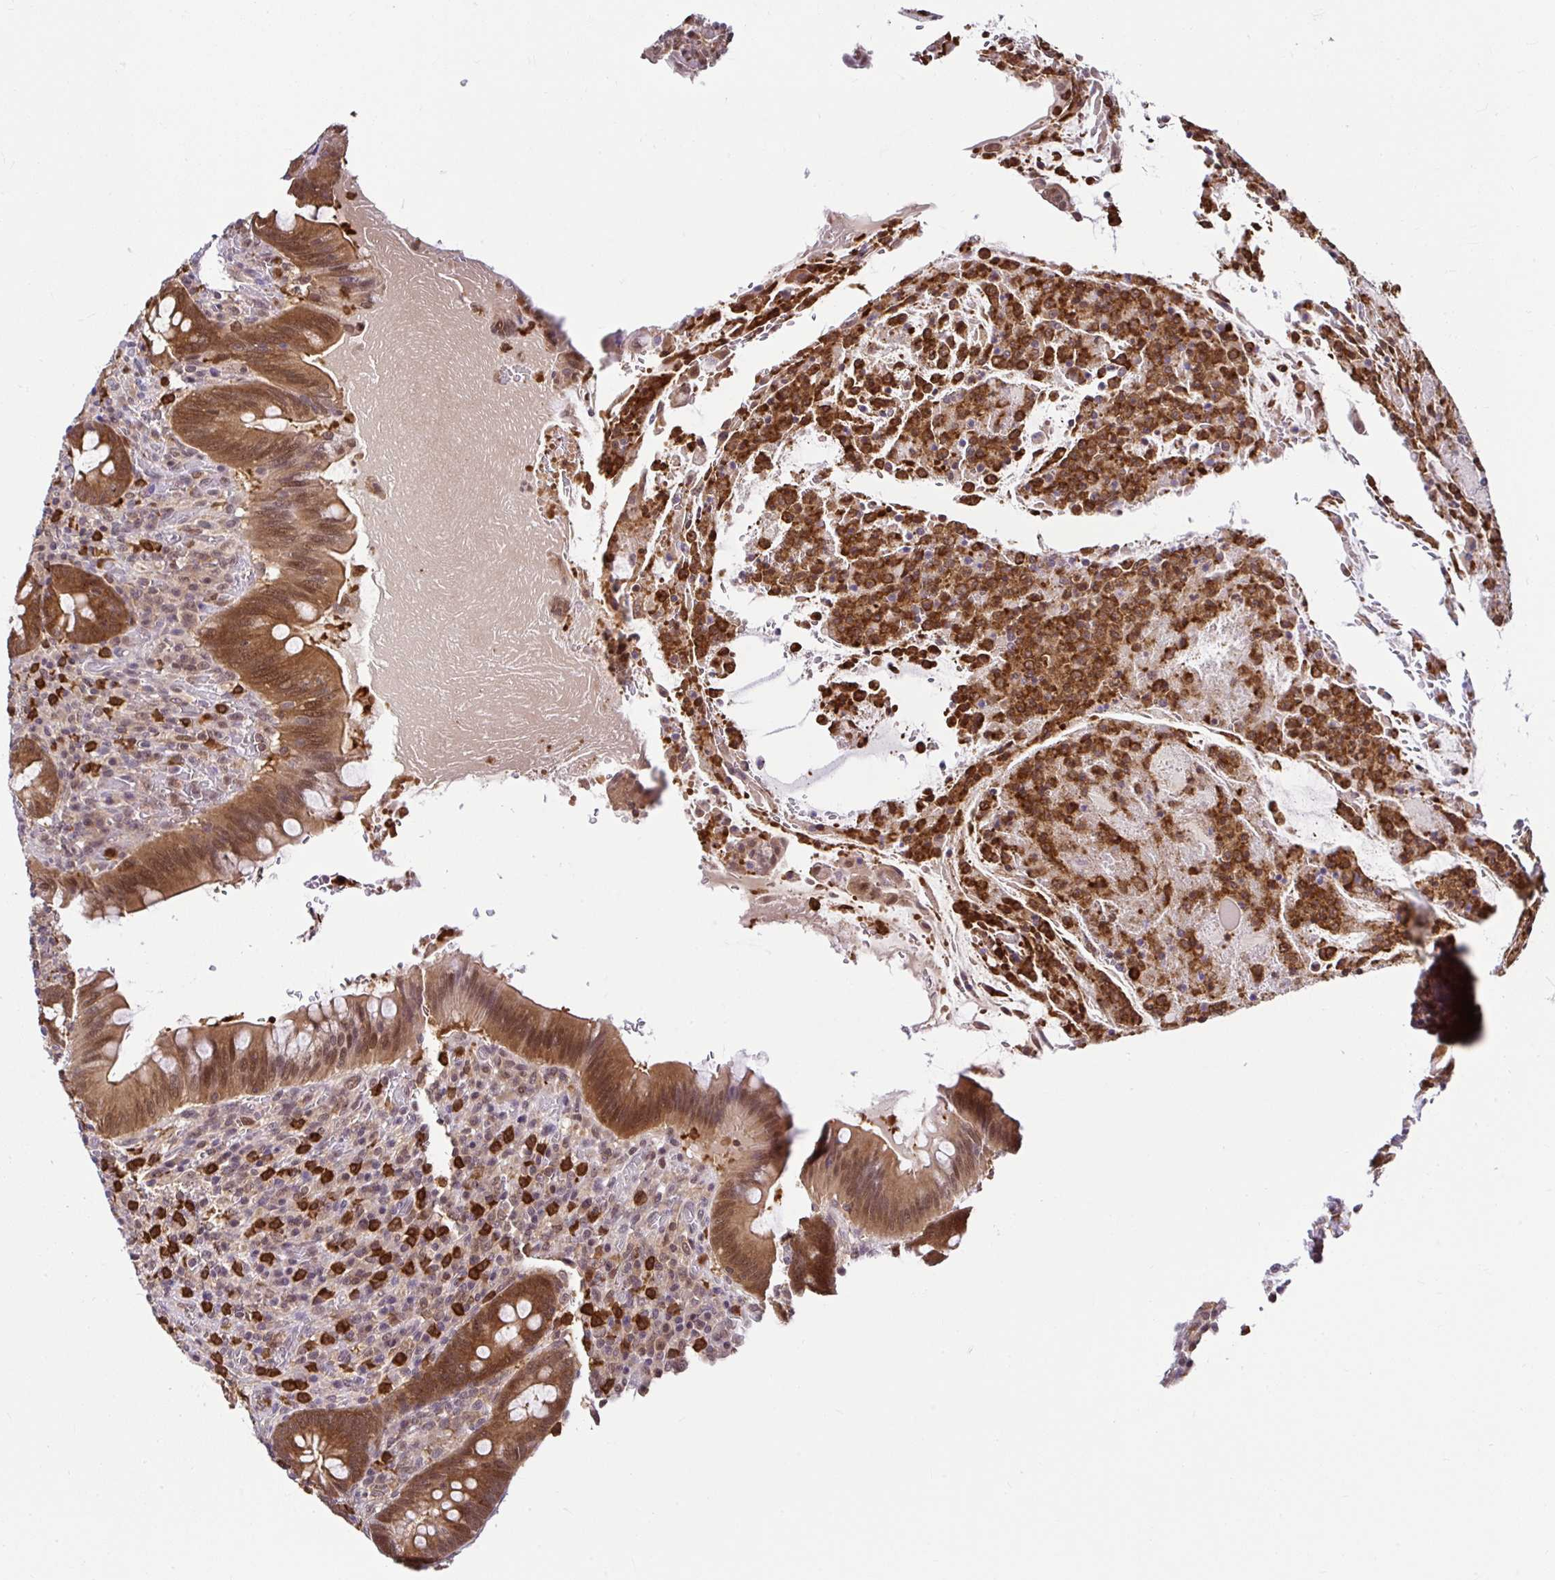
{"staining": {"intensity": "moderate", "quantity": ">75%", "location": "cytoplasmic/membranous,nuclear"}, "tissue": "appendix", "cell_type": "Glandular cells", "image_type": "normal", "snomed": [{"axis": "morphology", "description": "Normal tissue, NOS"}, {"axis": "topography", "description": "Appendix"}], "caption": "This histopathology image displays immunohistochemistry (IHC) staining of benign appendix, with medium moderate cytoplasmic/membranous,nuclear expression in about >75% of glandular cells.", "gene": "PIN4", "patient": {"sex": "female", "age": 43}}